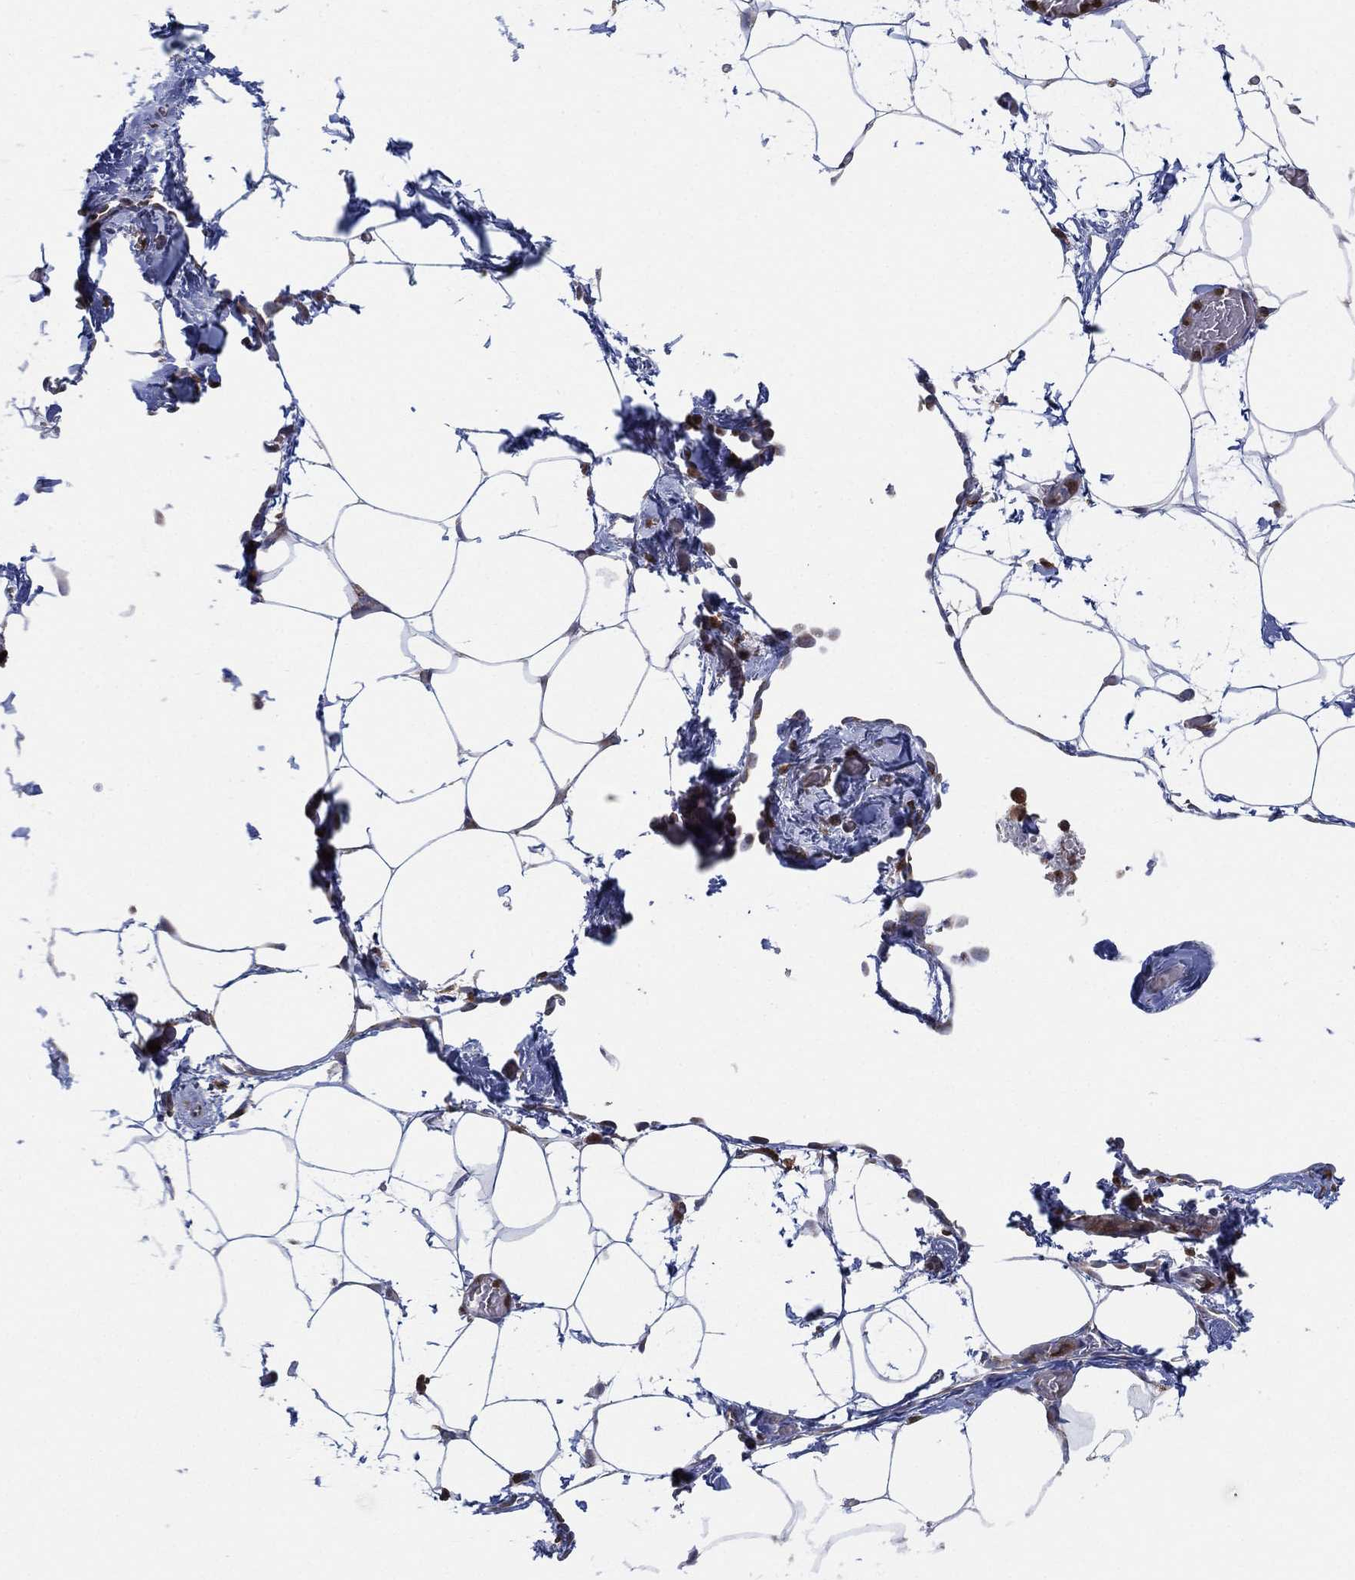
{"staining": {"intensity": "negative", "quantity": "none", "location": "none"}, "tissue": "adipose tissue", "cell_type": "Adipocytes", "image_type": "normal", "snomed": [{"axis": "morphology", "description": "Normal tissue, NOS"}, {"axis": "topography", "description": "Adipose tissue"}], "caption": "The histopathology image reveals no staining of adipocytes in benign adipose tissue.", "gene": "FES", "patient": {"sex": "male", "age": 57}}